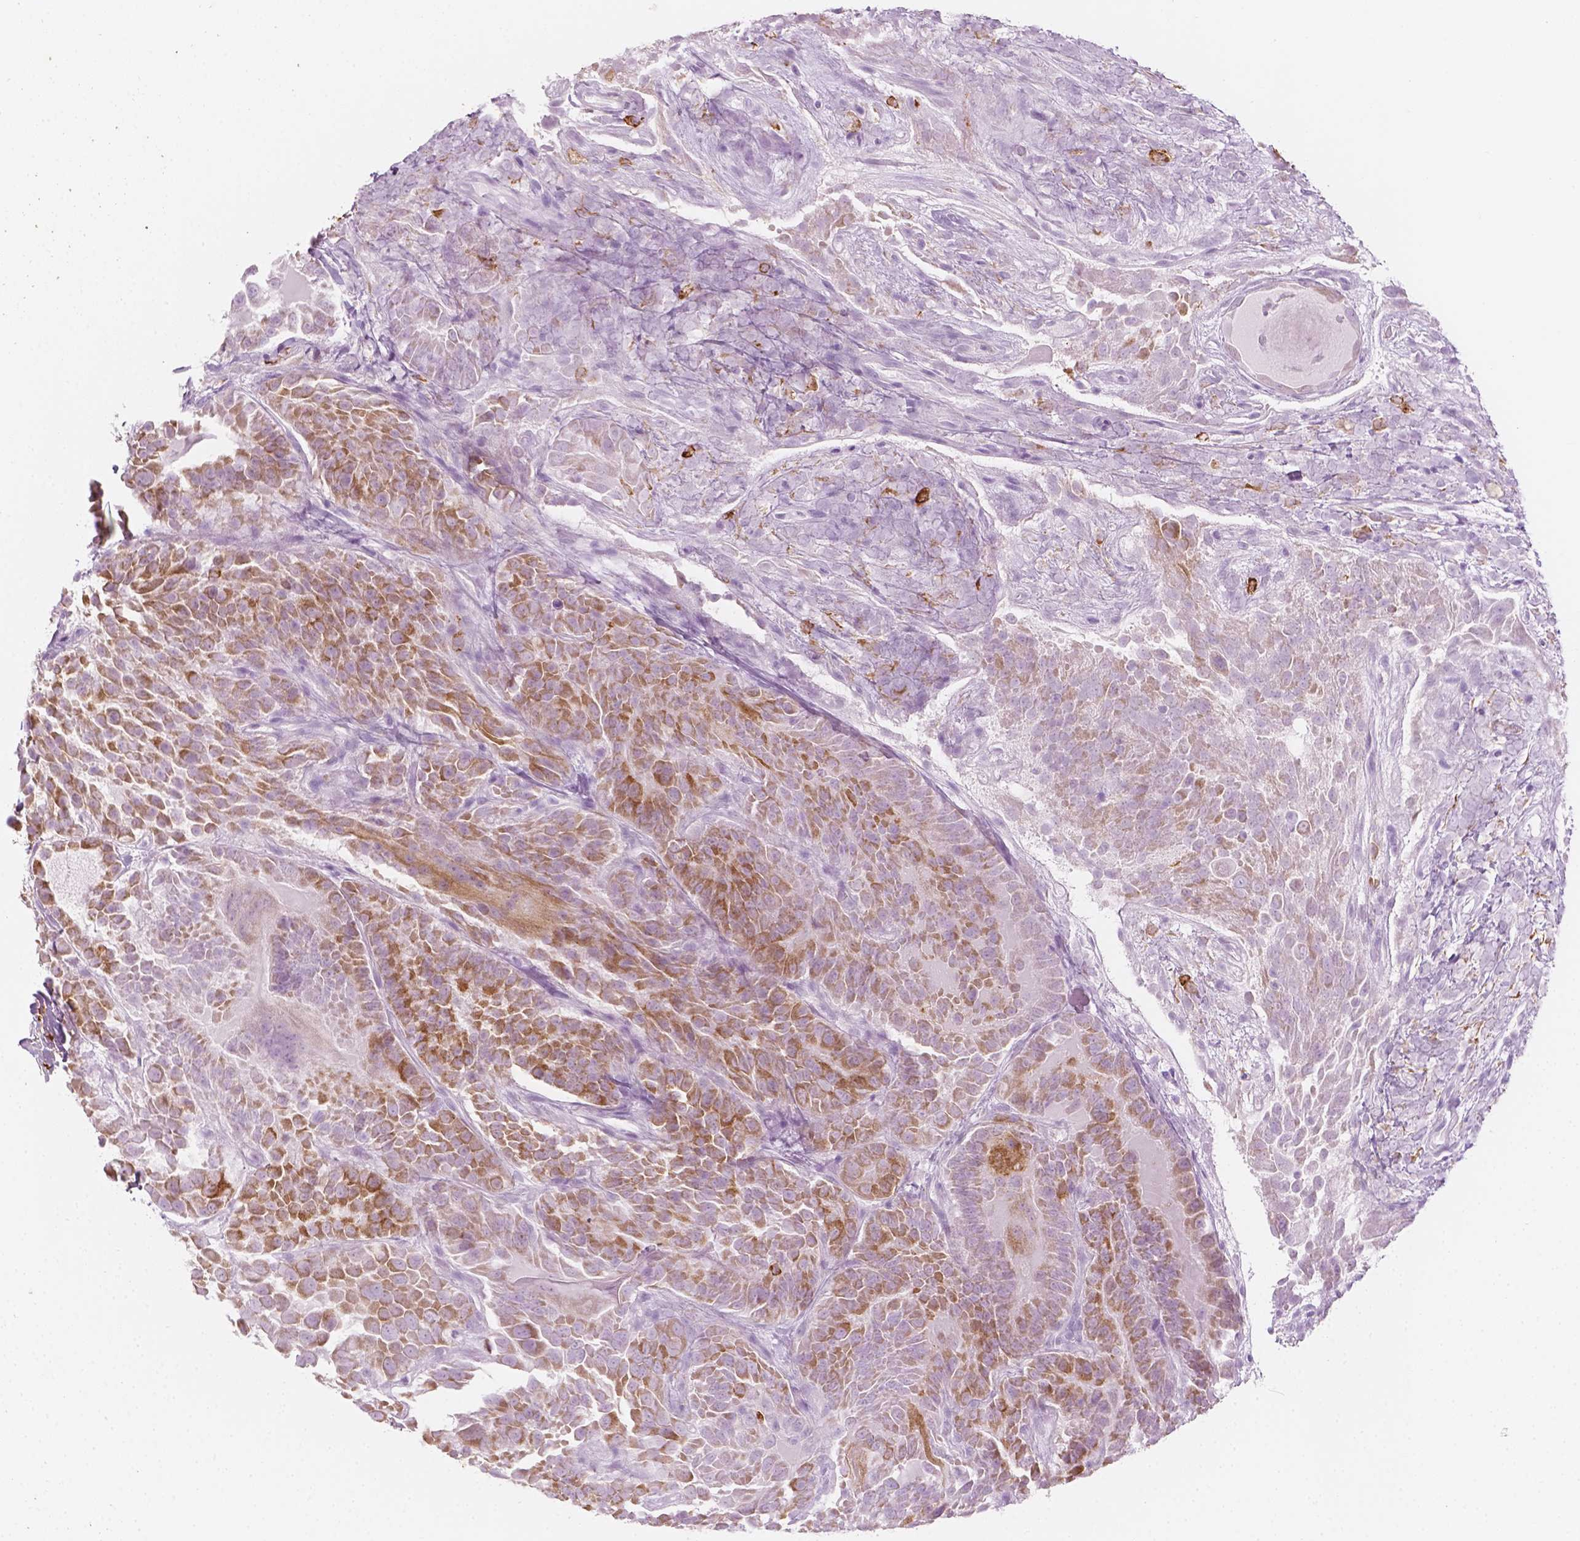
{"staining": {"intensity": "moderate", "quantity": "25%-75%", "location": "cytoplasmic/membranous"}, "tissue": "thyroid cancer", "cell_type": "Tumor cells", "image_type": "cancer", "snomed": [{"axis": "morphology", "description": "Papillary adenocarcinoma, NOS"}, {"axis": "topography", "description": "Thyroid gland"}], "caption": "There is medium levels of moderate cytoplasmic/membranous staining in tumor cells of thyroid cancer (papillary adenocarcinoma), as demonstrated by immunohistochemical staining (brown color).", "gene": "CES1", "patient": {"sex": "female", "age": 37}}